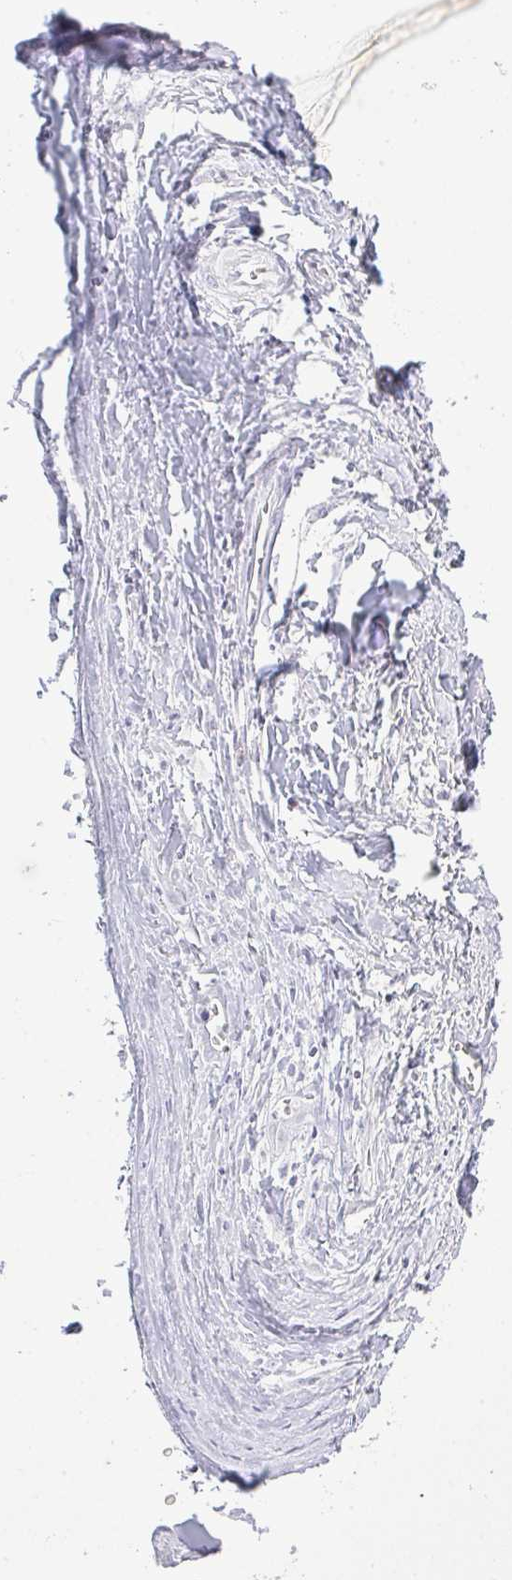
{"staining": {"intensity": "negative", "quantity": "none", "location": "none"}, "tissue": "adipose tissue", "cell_type": "Adipocytes", "image_type": "normal", "snomed": [{"axis": "morphology", "description": "Normal tissue, NOS"}, {"axis": "topography", "description": "Cartilage tissue"}], "caption": "Human adipose tissue stained for a protein using immunohistochemistry (IHC) displays no expression in adipocytes.", "gene": "LRRC58", "patient": {"sex": "male", "age": 57}}